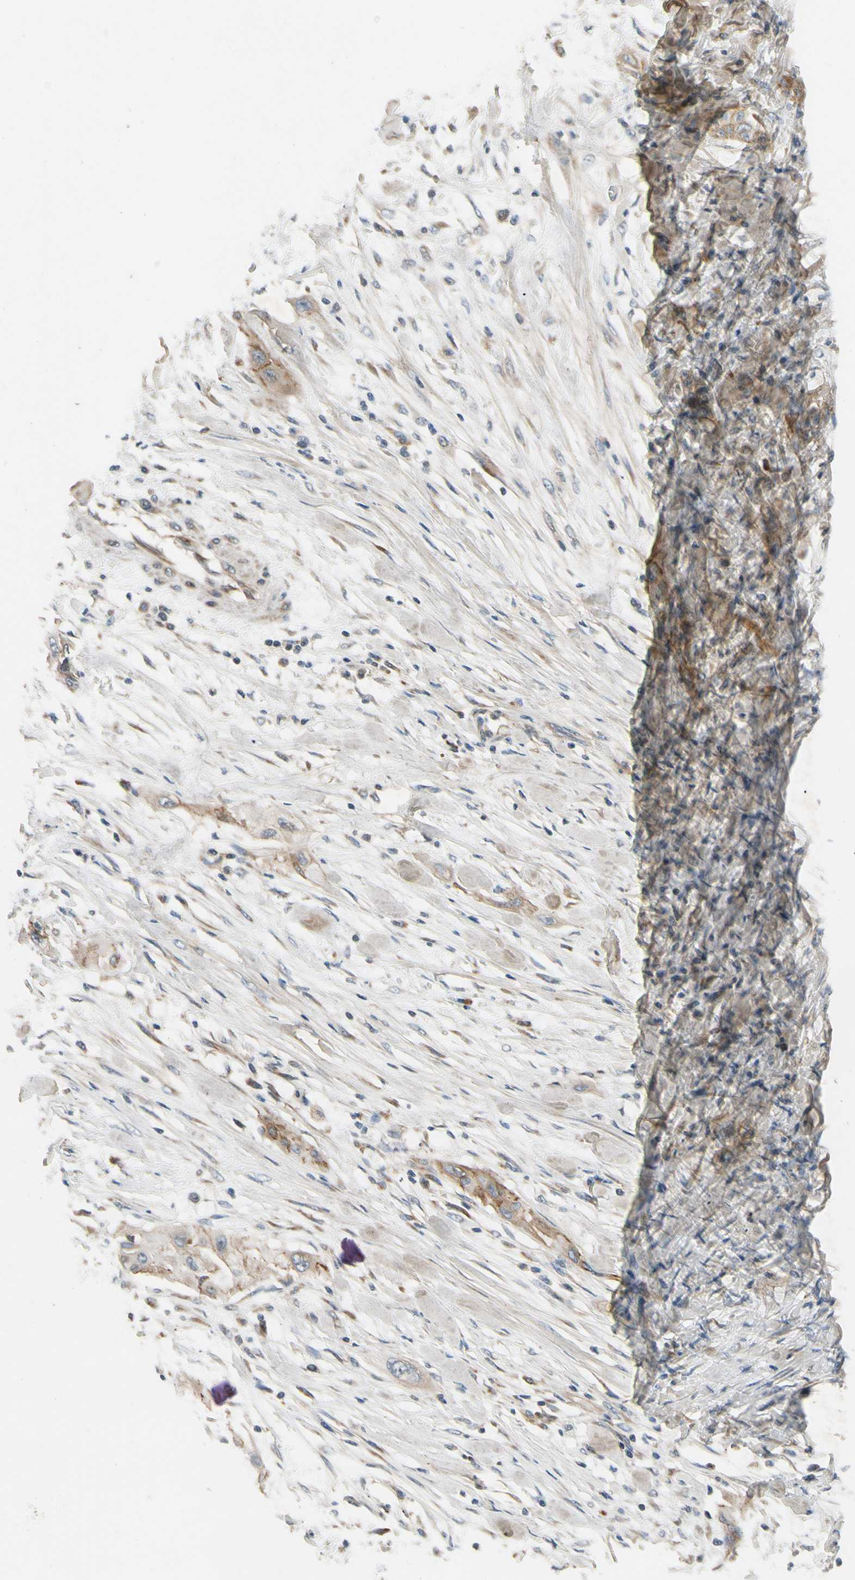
{"staining": {"intensity": "weak", "quantity": ">75%", "location": "cytoplasmic/membranous"}, "tissue": "lung cancer", "cell_type": "Tumor cells", "image_type": "cancer", "snomed": [{"axis": "morphology", "description": "Squamous cell carcinoma, NOS"}, {"axis": "topography", "description": "Lung"}], "caption": "Protein expression analysis of human lung squamous cell carcinoma reveals weak cytoplasmic/membranous expression in approximately >75% of tumor cells. The staining was performed using DAB (3,3'-diaminobenzidine) to visualize the protein expression in brown, while the nuclei were stained in blue with hematoxylin (Magnification: 20x).", "gene": "MST1R", "patient": {"sex": "female", "age": 47}}